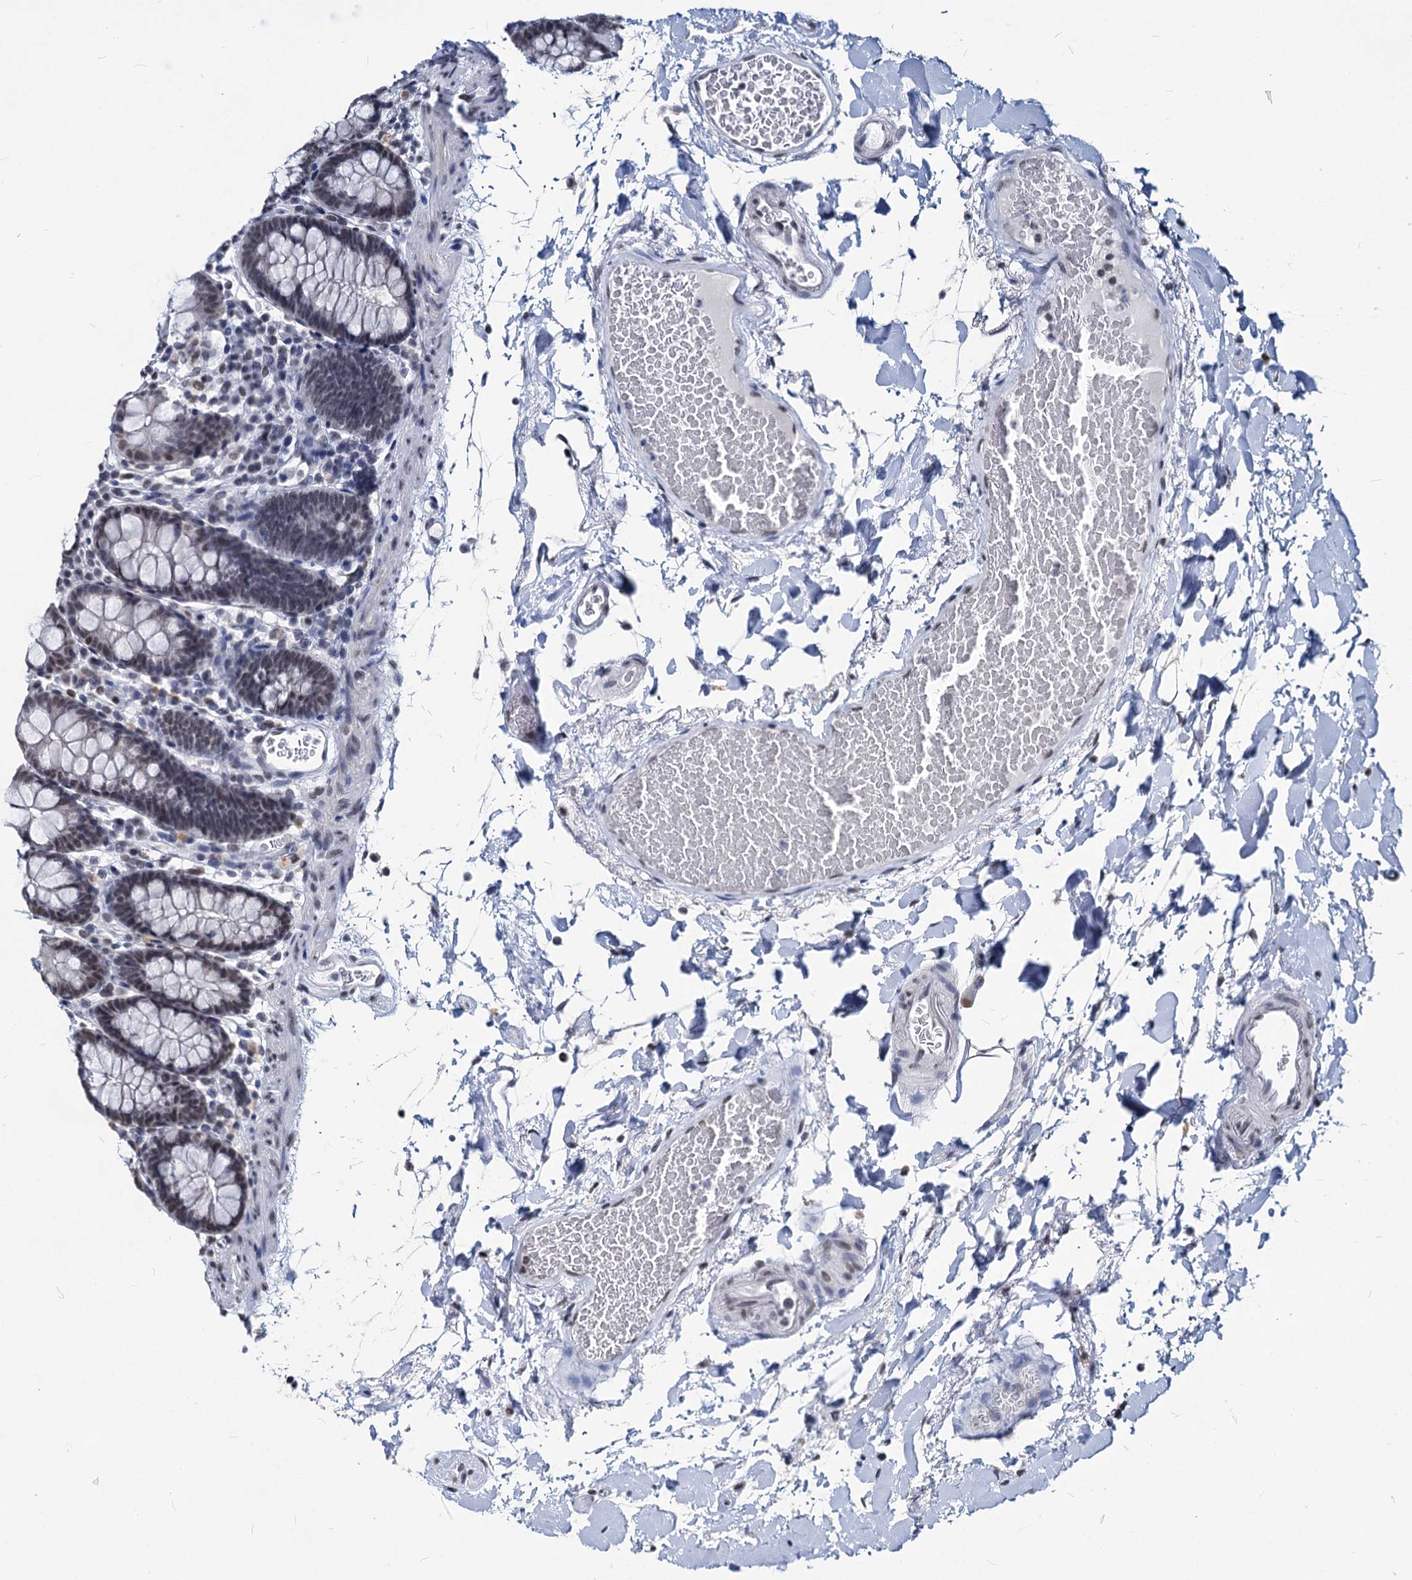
{"staining": {"intensity": "weak", "quantity": "<25%", "location": "nuclear"}, "tissue": "colon", "cell_type": "Endothelial cells", "image_type": "normal", "snomed": [{"axis": "morphology", "description": "Normal tissue, NOS"}, {"axis": "topography", "description": "Colon"}], "caption": "DAB immunohistochemical staining of benign human colon shows no significant positivity in endothelial cells.", "gene": "PARPBP", "patient": {"sex": "male", "age": 75}}